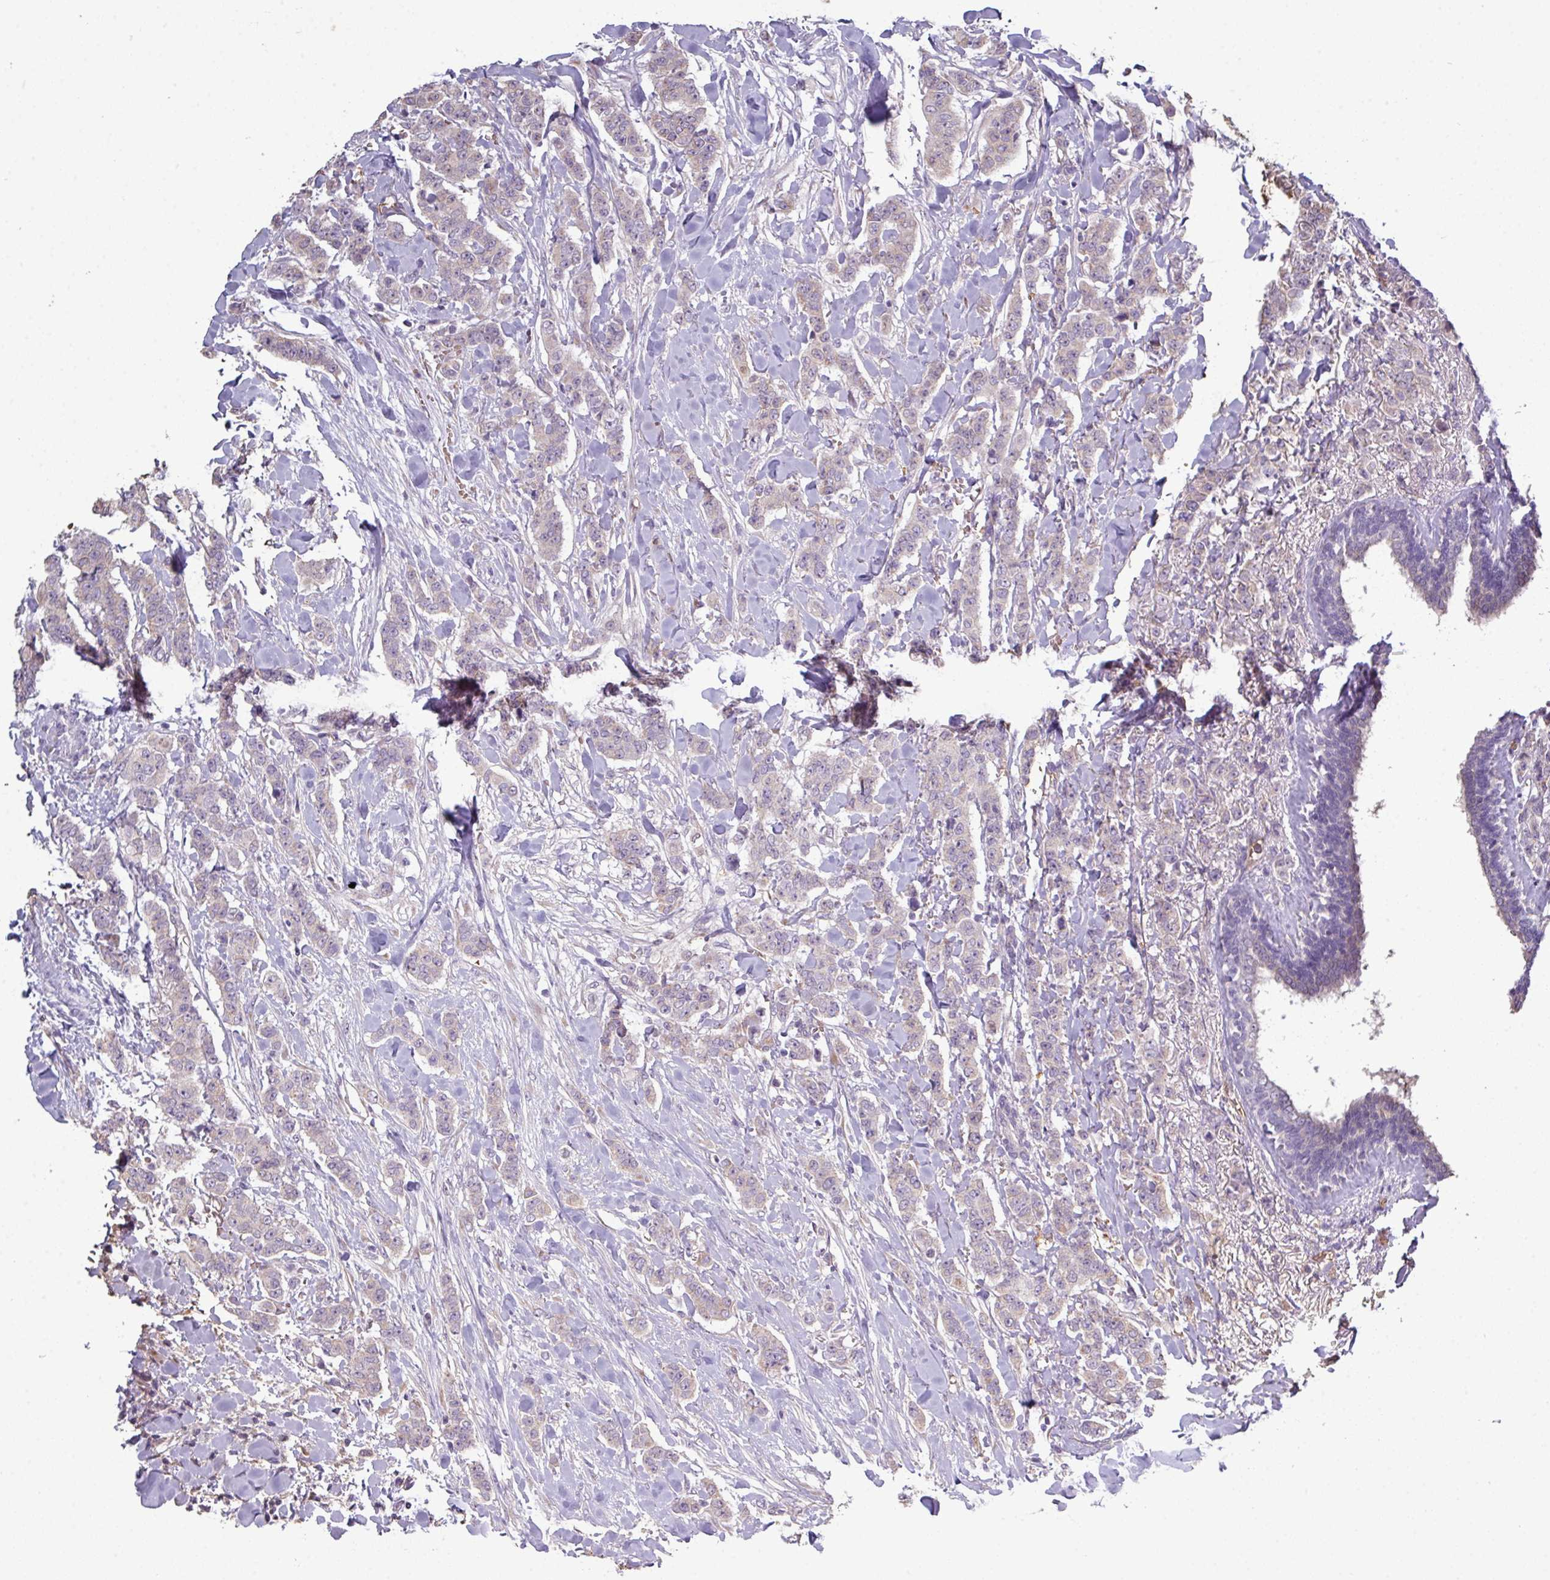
{"staining": {"intensity": "weak", "quantity": "<25%", "location": "cytoplasmic/membranous"}, "tissue": "breast cancer", "cell_type": "Tumor cells", "image_type": "cancer", "snomed": [{"axis": "morphology", "description": "Duct carcinoma"}, {"axis": "topography", "description": "Breast"}], "caption": "The histopathology image displays no significant staining in tumor cells of breast infiltrating ductal carcinoma. Nuclei are stained in blue.", "gene": "NHSL2", "patient": {"sex": "female", "age": 40}}